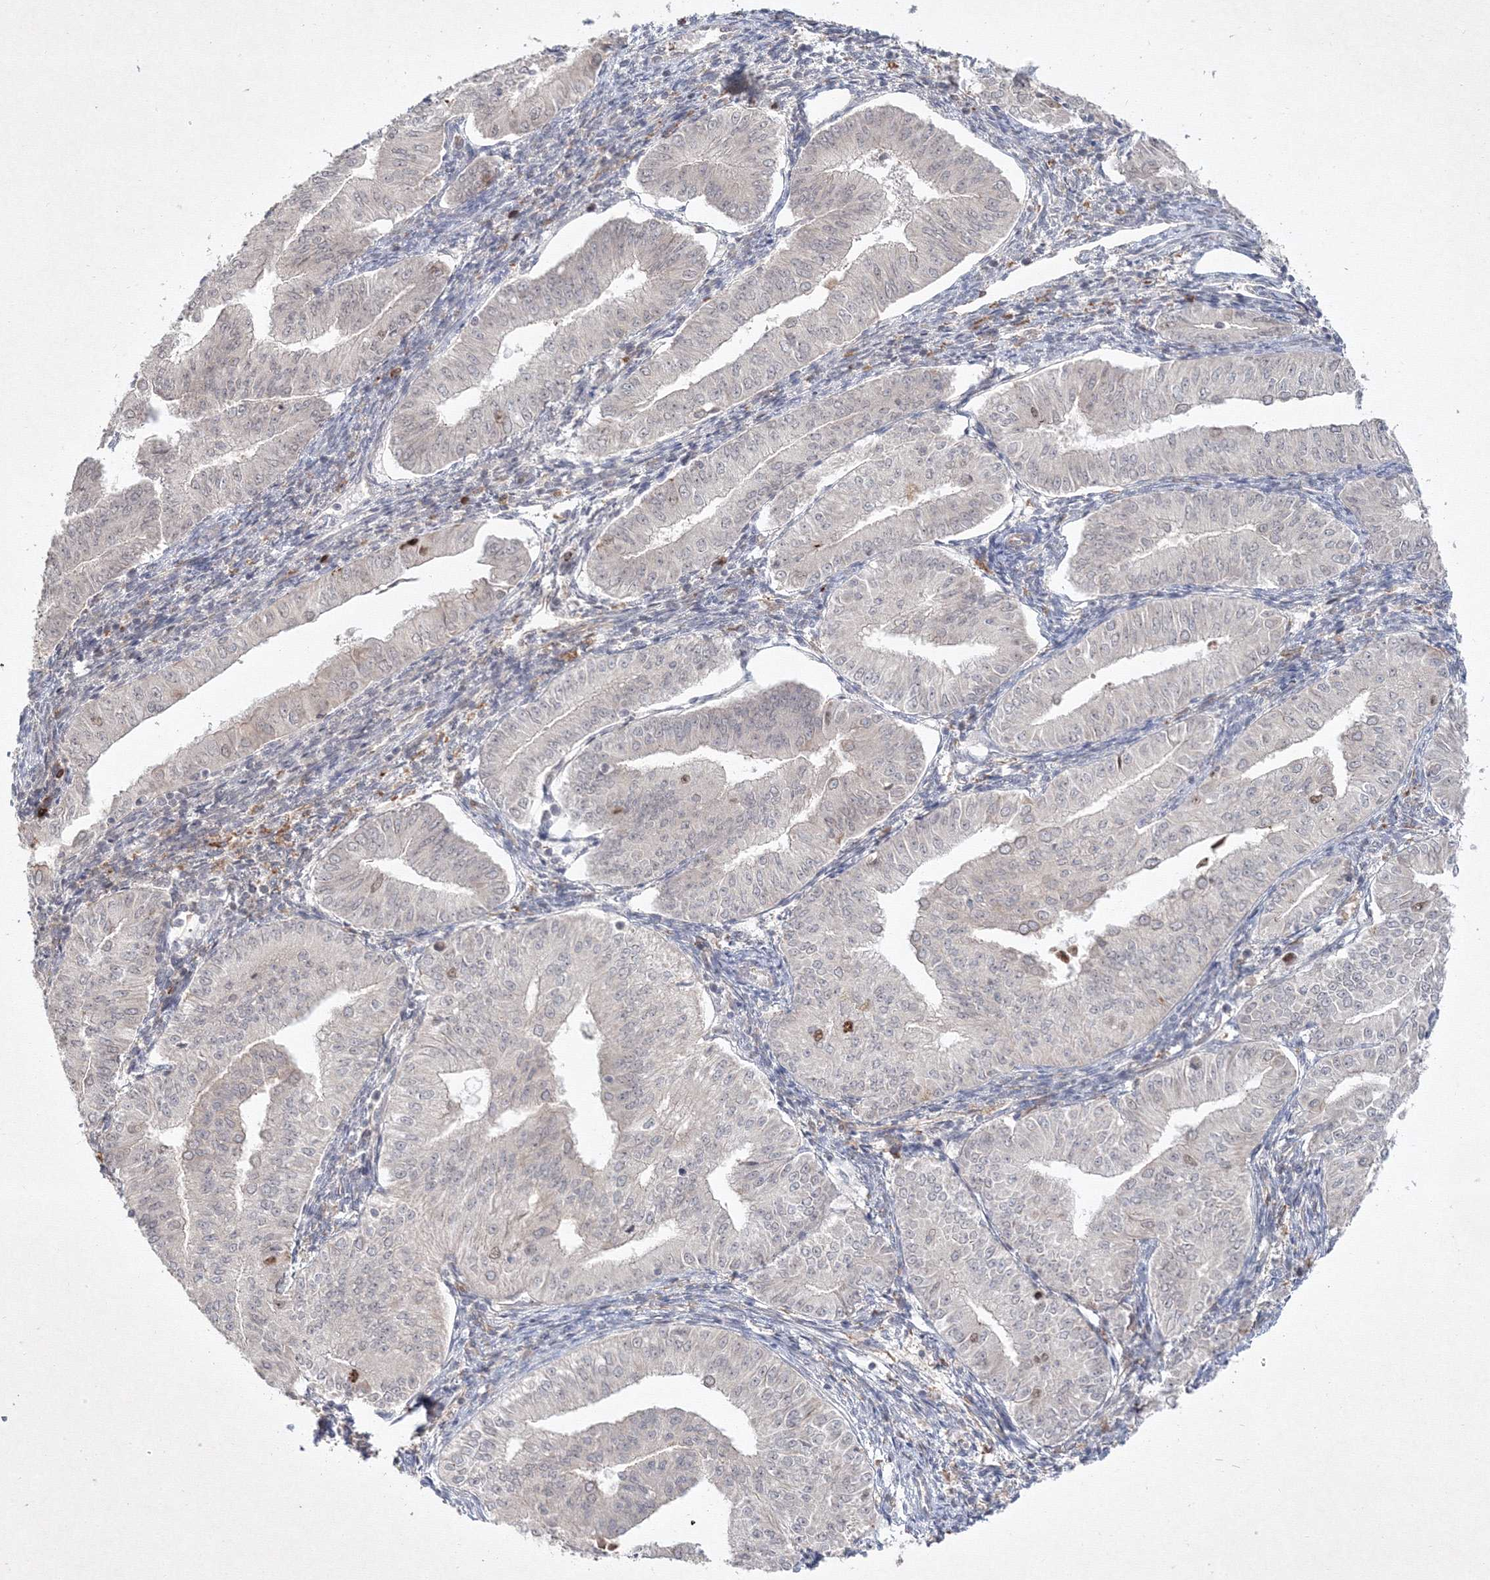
{"staining": {"intensity": "moderate", "quantity": "<25%", "location": "nuclear"}, "tissue": "endometrial cancer", "cell_type": "Tumor cells", "image_type": "cancer", "snomed": [{"axis": "morphology", "description": "Normal tissue, NOS"}, {"axis": "morphology", "description": "Adenocarcinoma, NOS"}, {"axis": "topography", "description": "Endometrium"}], "caption": "Immunohistochemistry (IHC) micrograph of neoplastic tissue: human endometrial adenocarcinoma stained using immunohistochemistry (IHC) demonstrates low levels of moderate protein expression localized specifically in the nuclear of tumor cells, appearing as a nuclear brown color.", "gene": "KIF20A", "patient": {"sex": "female", "age": 53}}